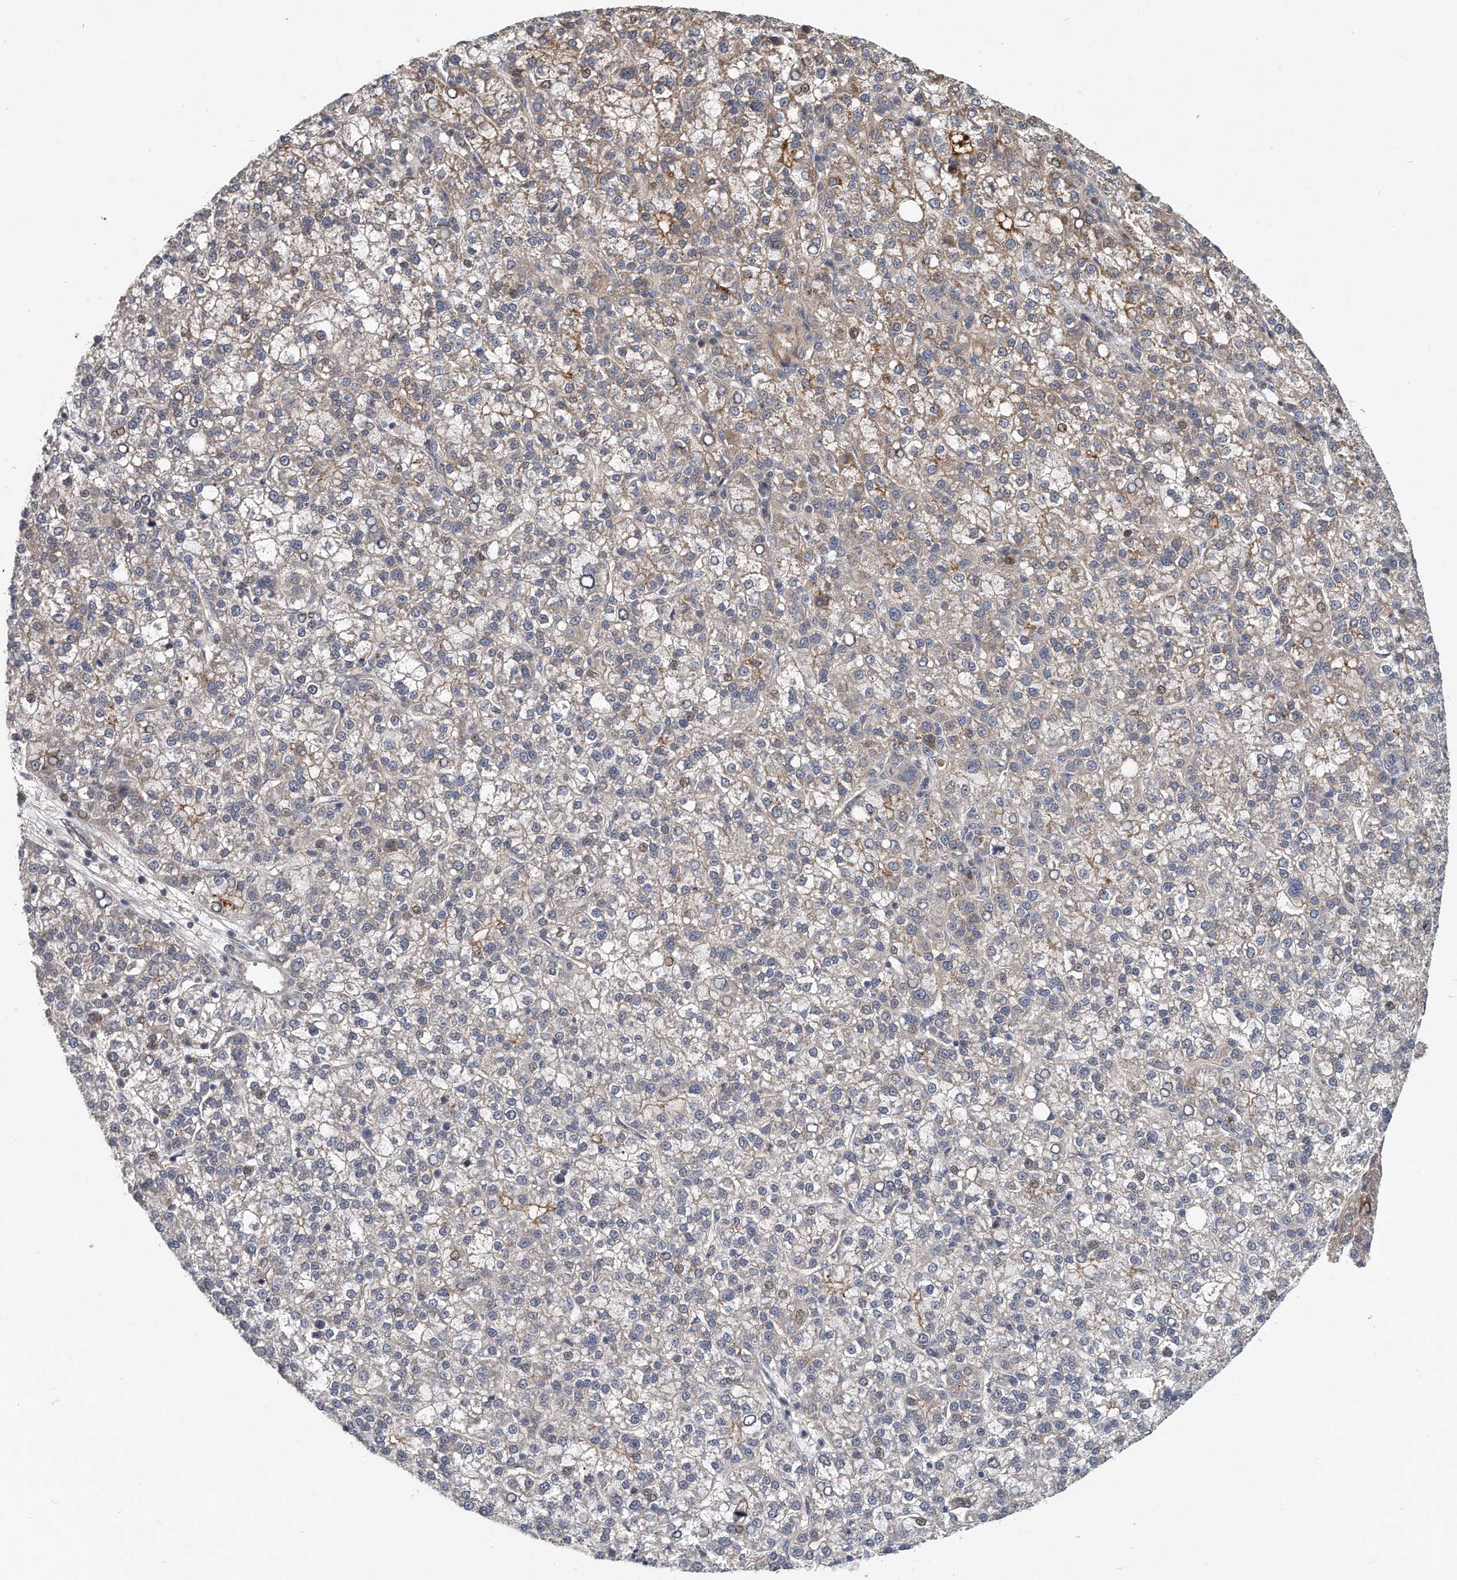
{"staining": {"intensity": "weak", "quantity": "<25%", "location": "cytoplasmic/membranous"}, "tissue": "liver cancer", "cell_type": "Tumor cells", "image_type": "cancer", "snomed": [{"axis": "morphology", "description": "Carcinoma, Hepatocellular, NOS"}, {"axis": "topography", "description": "Liver"}], "caption": "This is a histopathology image of immunohistochemistry (IHC) staining of liver cancer, which shows no staining in tumor cells.", "gene": "PCDH8", "patient": {"sex": "female", "age": 58}}